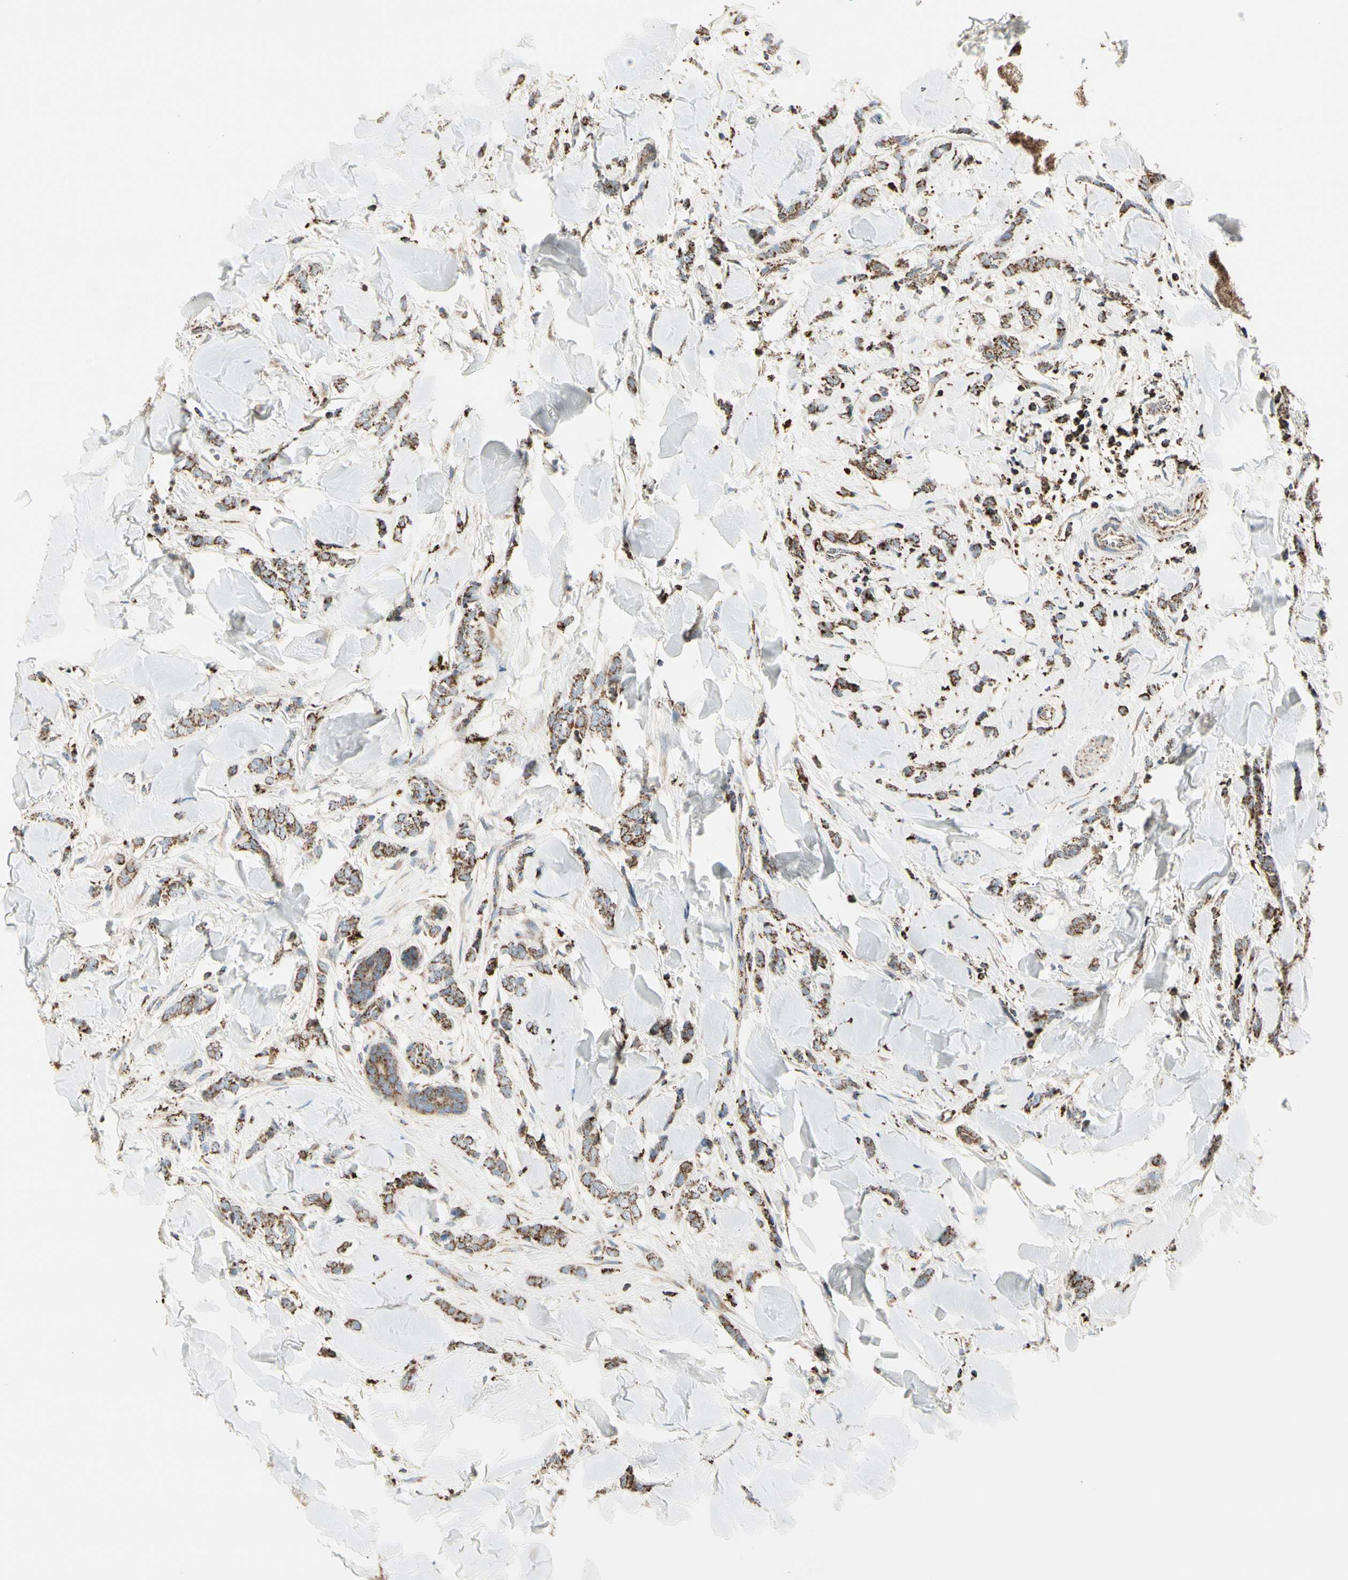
{"staining": {"intensity": "moderate", "quantity": ">75%", "location": "cytoplasmic/membranous"}, "tissue": "breast cancer", "cell_type": "Tumor cells", "image_type": "cancer", "snomed": [{"axis": "morphology", "description": "Lobular carcinoma"}, {"axis": "topography", "description": "Skin"}, {"axis": "topography", "description": "Breast"}], "caption": "Immunohistochemistry (IHC) micrograph of human lobular carcinoma (breast) stained for a protein (brown), which shows medium levels of moderate cytoplasmic/membranous staining in about >75% of tumor cells.", "gene": "ME2", "patient": {"sex": "female", "age": 46}}